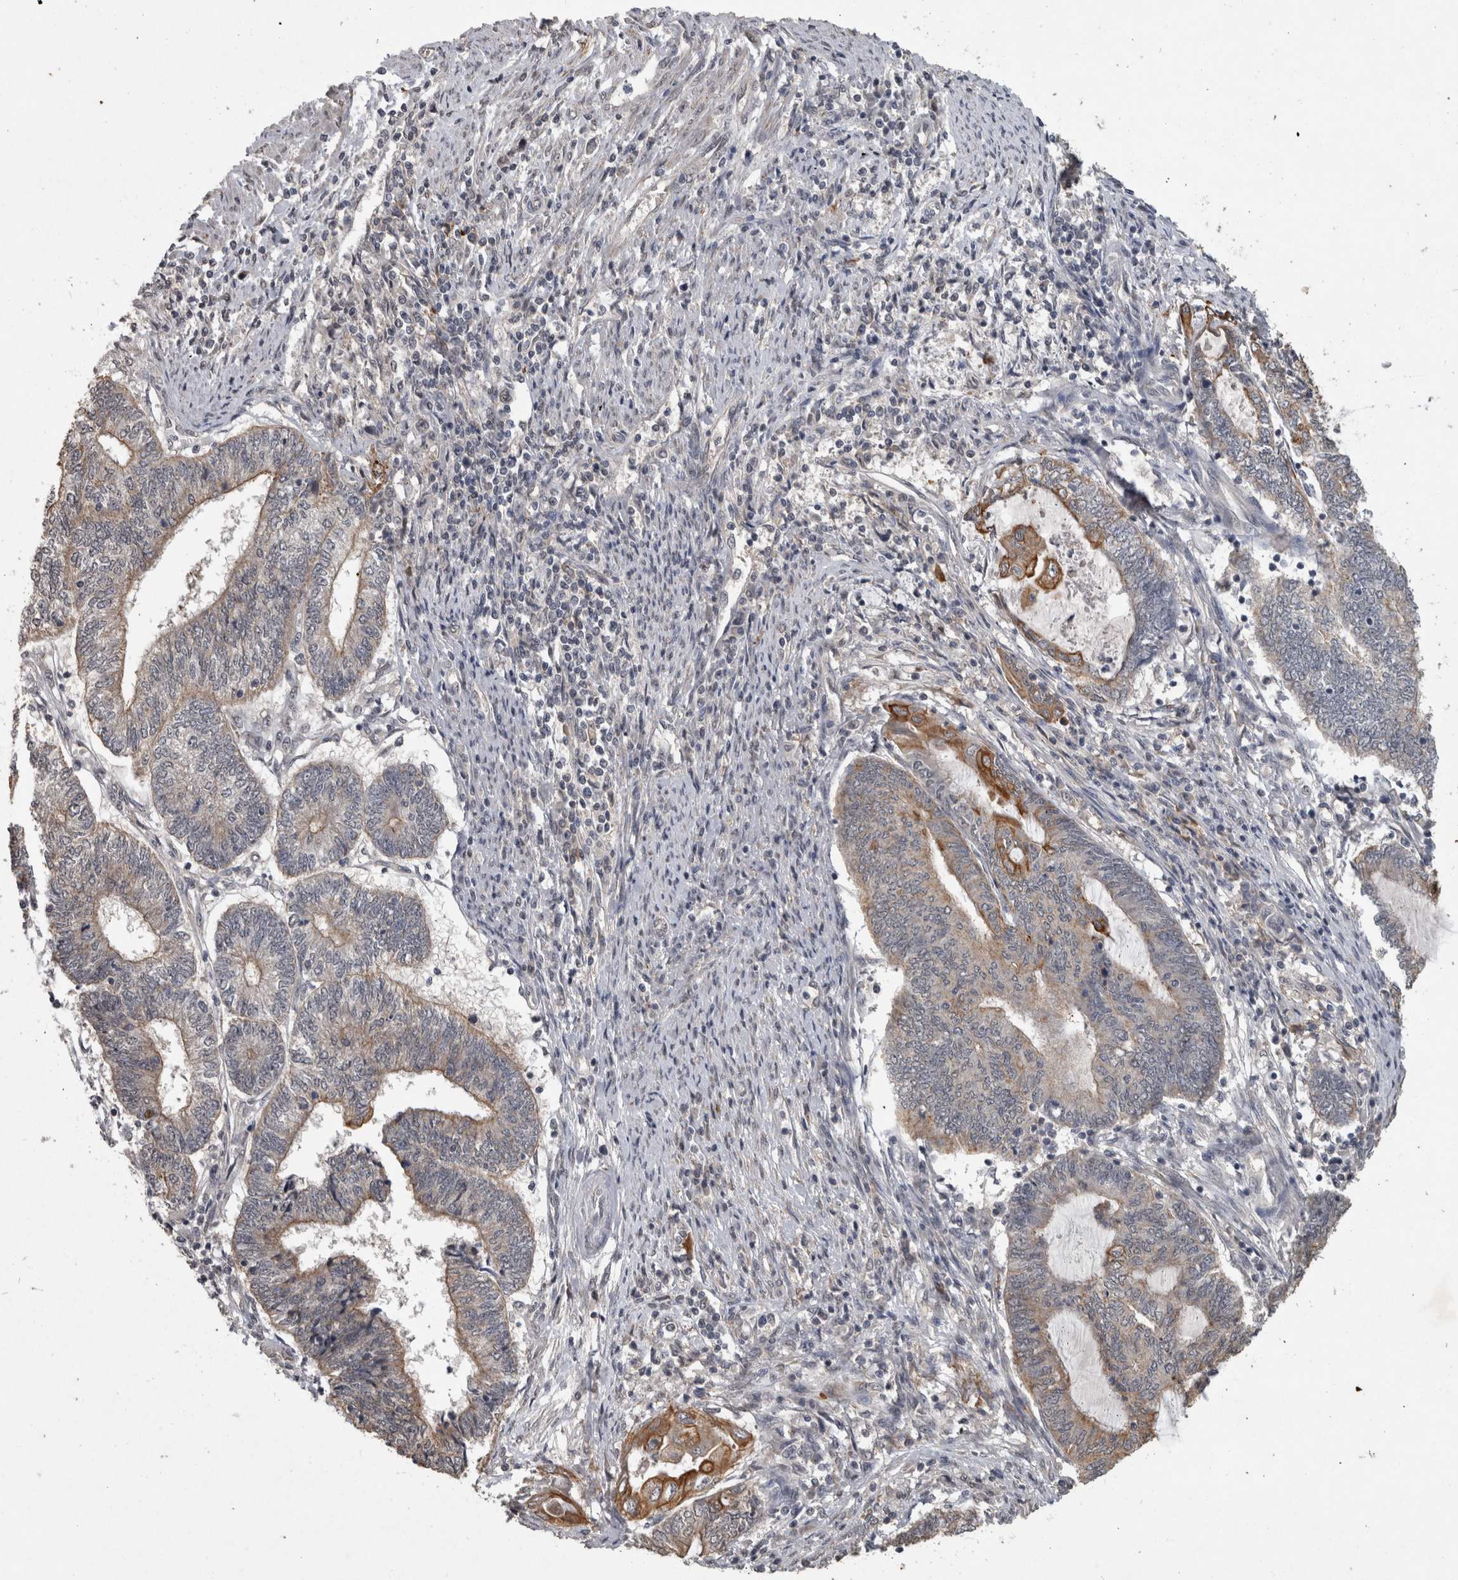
{"staining": {"intensity": "moderate", "quantity": "<25%", "location": "cytoplasmic/membranous"}, "tissue": "endometrial cancer", "cell_type": "Tumor cells", "image_type": "cancer", "snomed": [{"axis": "morphology", "description": "Adenocarcinoma, NOS"}, {"axis": "topography", "description": "Uterus"}, {"axis": "topography", "description": "Endometrium"}], "caption": "This is a photomicrograph of immunohistochemistry (IHC) staining of endometrial cancer, which shows moderate staining in the cytoplasmic/membranous of tumor cells.", "gene": "RHPN1", "patient": {"sex": "female", "age": 70}}